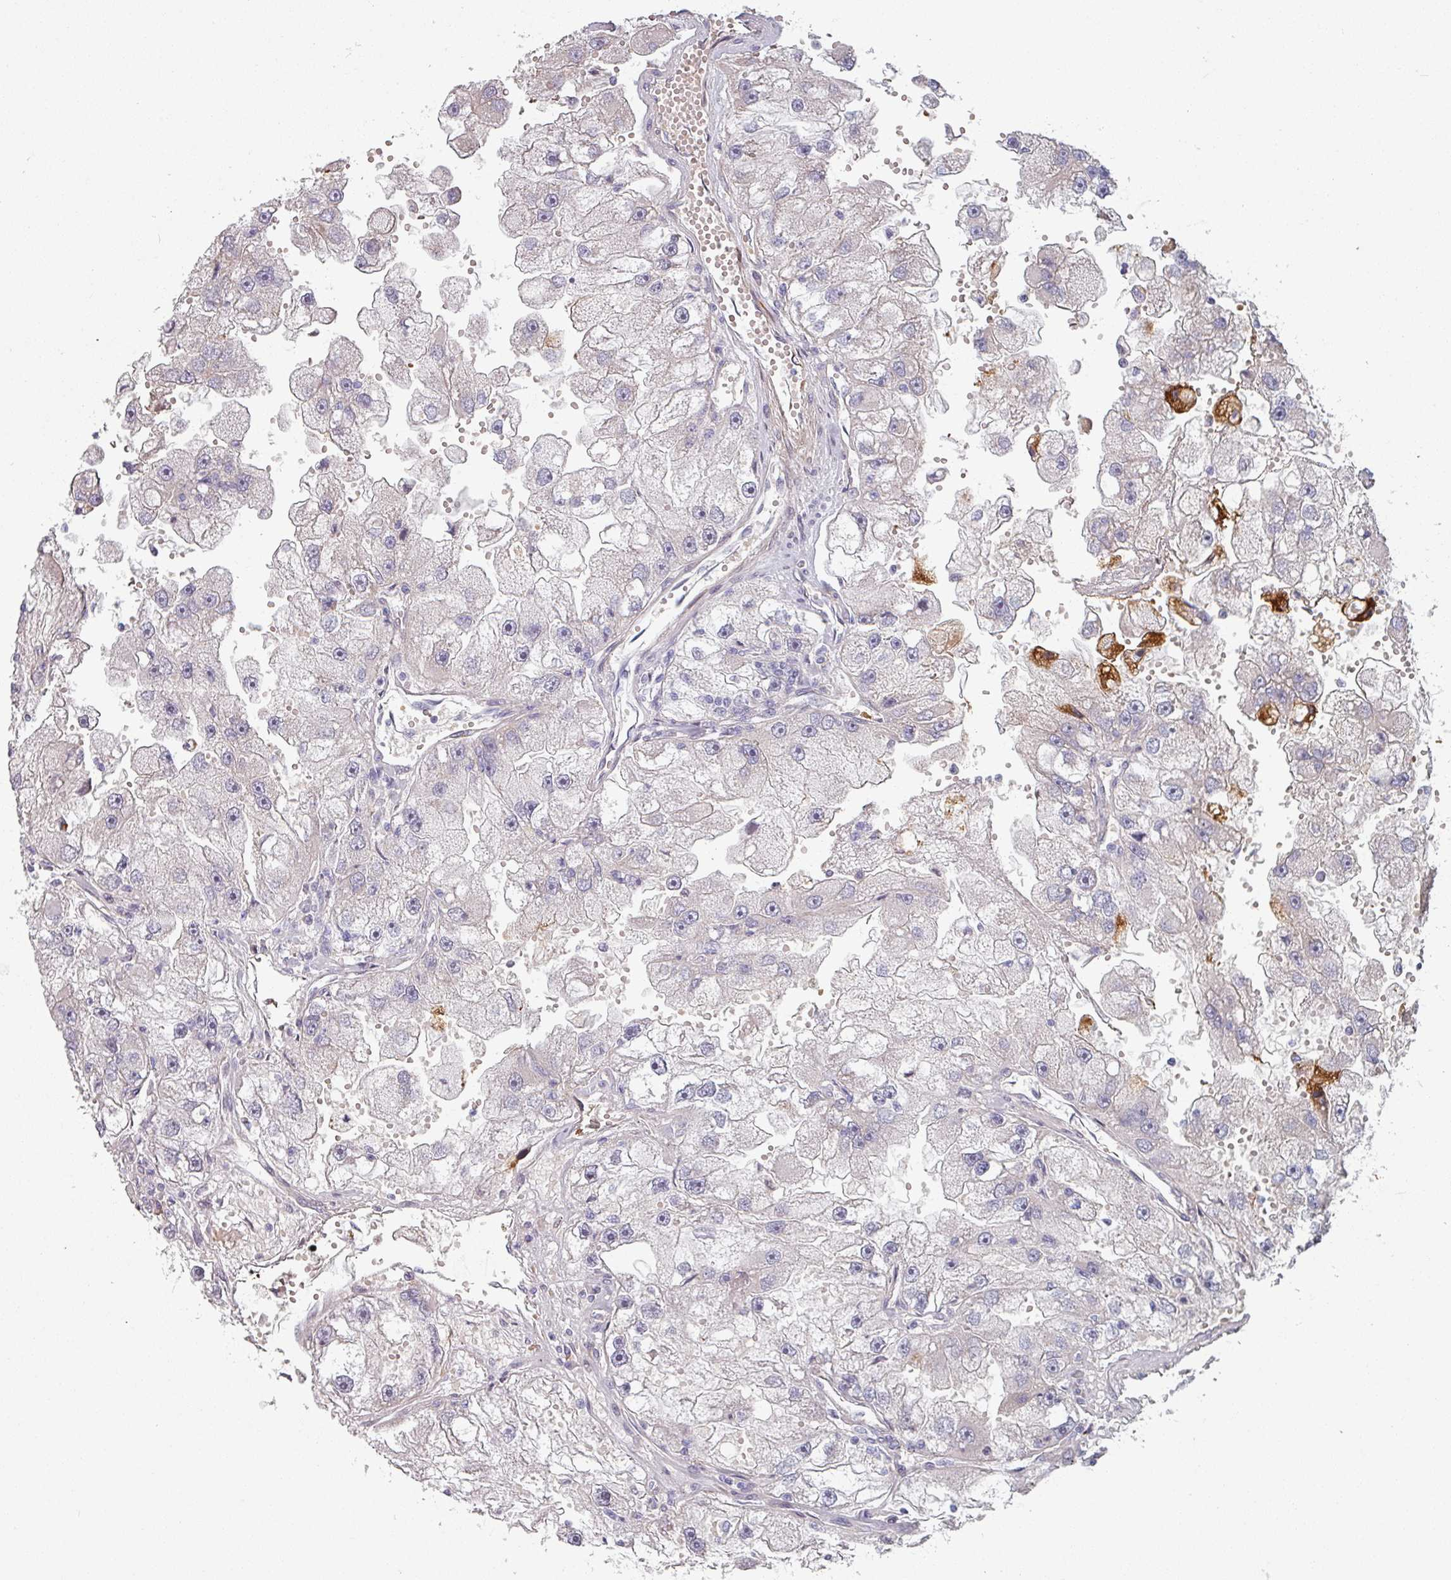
{"staining": {"intensity": "negative", "quantity": "none", "location": "none"}, "tissue": "renal cancer", "cell_type": "Tumor cells", "image_type": "cancer", "snomed": [{"axis": "morphology", "description": "Adenocarcinoma, NOS"}, {"axis": "topography", "description": "Kidney"}], "caption": "Immunohistochemistry micrograph of neoplastic tissue: adenocarcinoma (renal) stained with DAB displays no significant protein staining in tumor cells.", "gene": "C4BPB", "patient": {"sex": "male", "age": 63}}